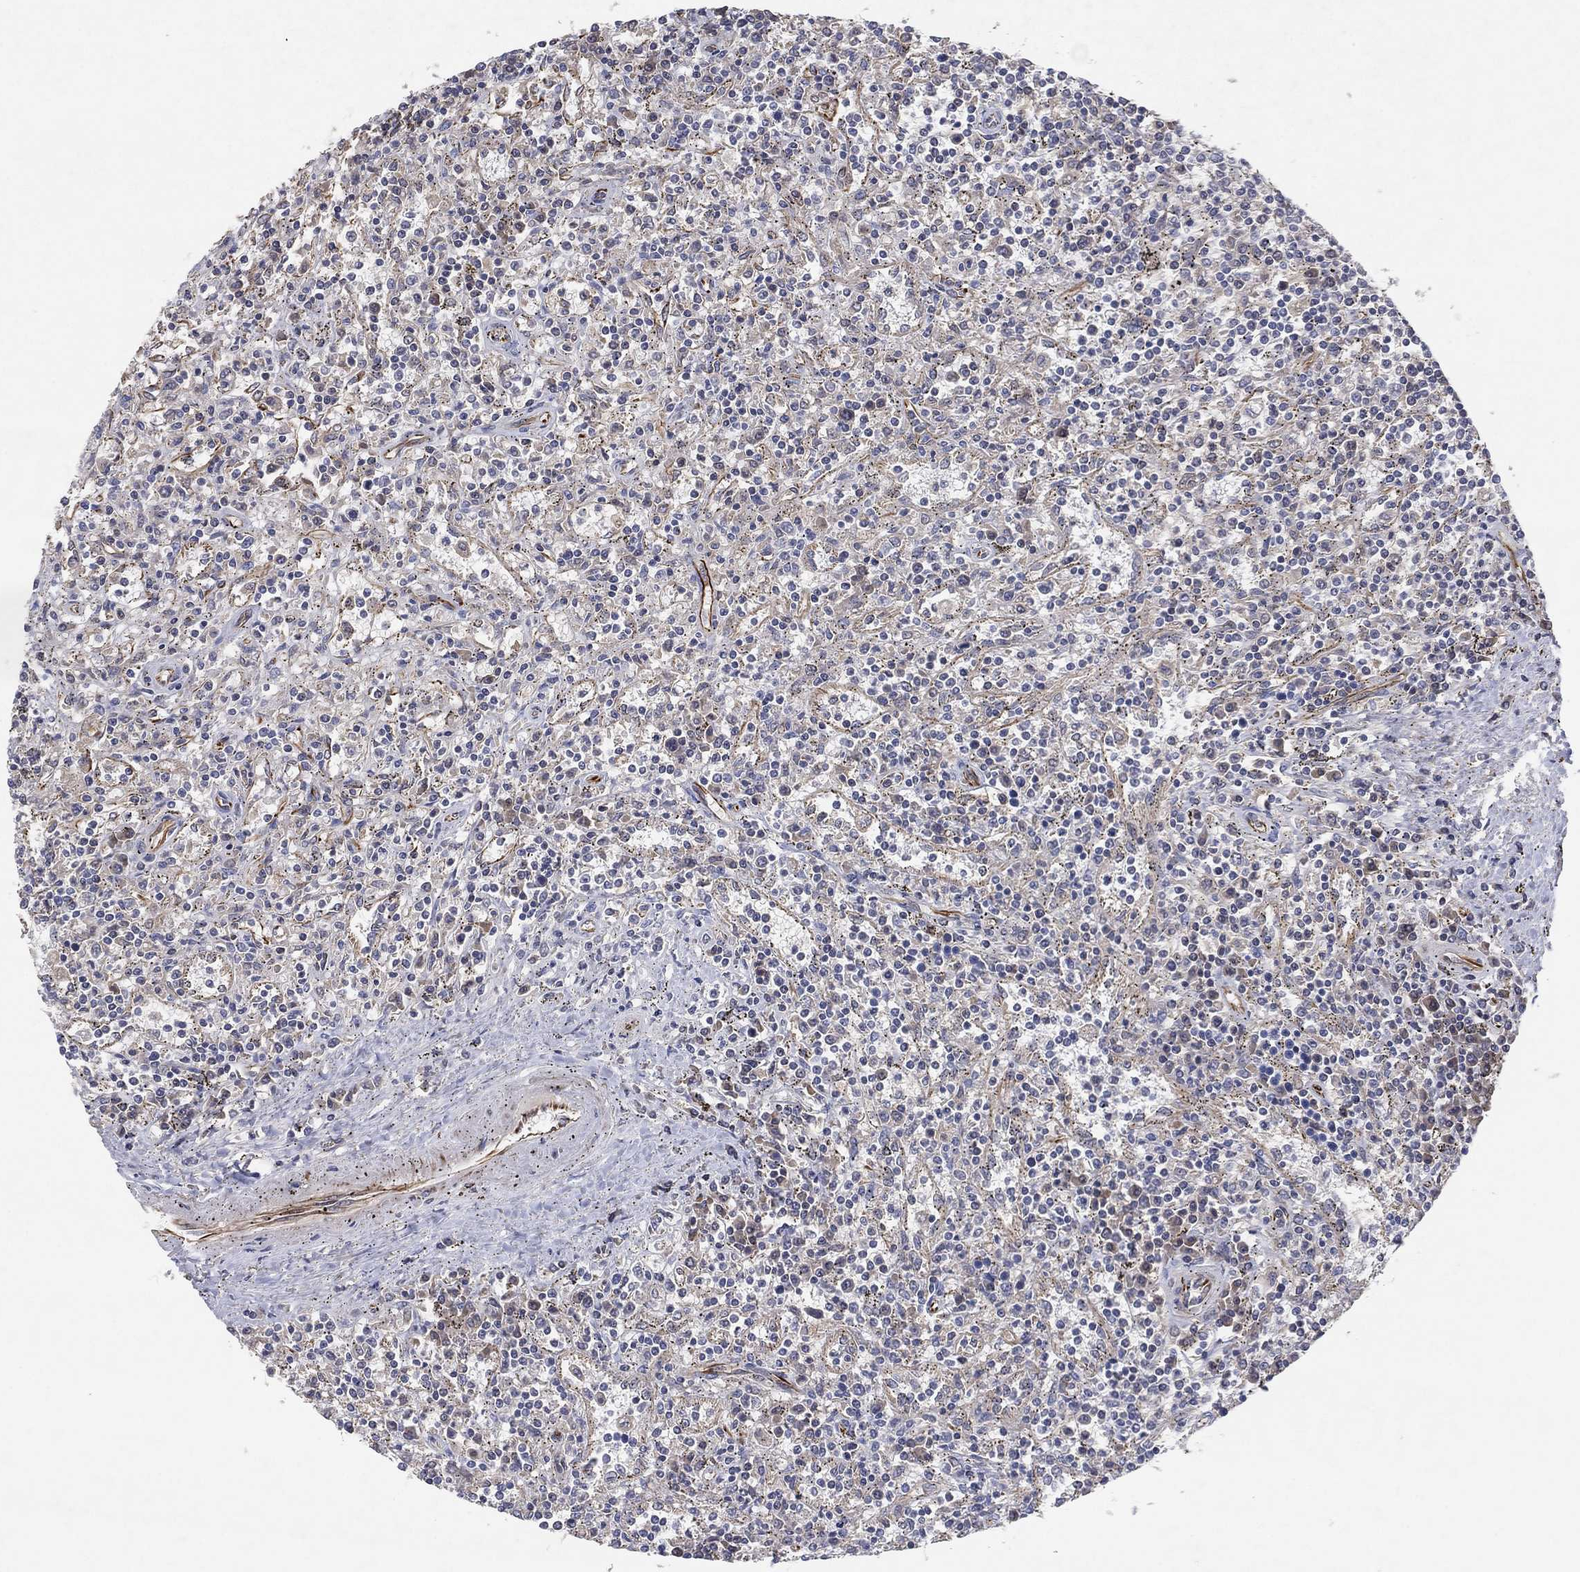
{"staining": {"intensity": "negative", "quantity": "none", "location": "none"}, "tissue": "lymphoma", "cell_type": "Tumor cells", "image_type": "cancer", "snomed": [{"axis": "morphology", "description": "Malignant lymphoma, non-Hodgkin's type, Low grade"}, {"axis": "topography", "description": "Spleen"}], "caption": "The immunohistochemistry histopathology image has no significant positivity in tumor cells of low-grade malignant lymphoma, non-Hodgkin's type tissue.", "gene": "FLI1", "patient": {"sex": "male", "age": 62}}